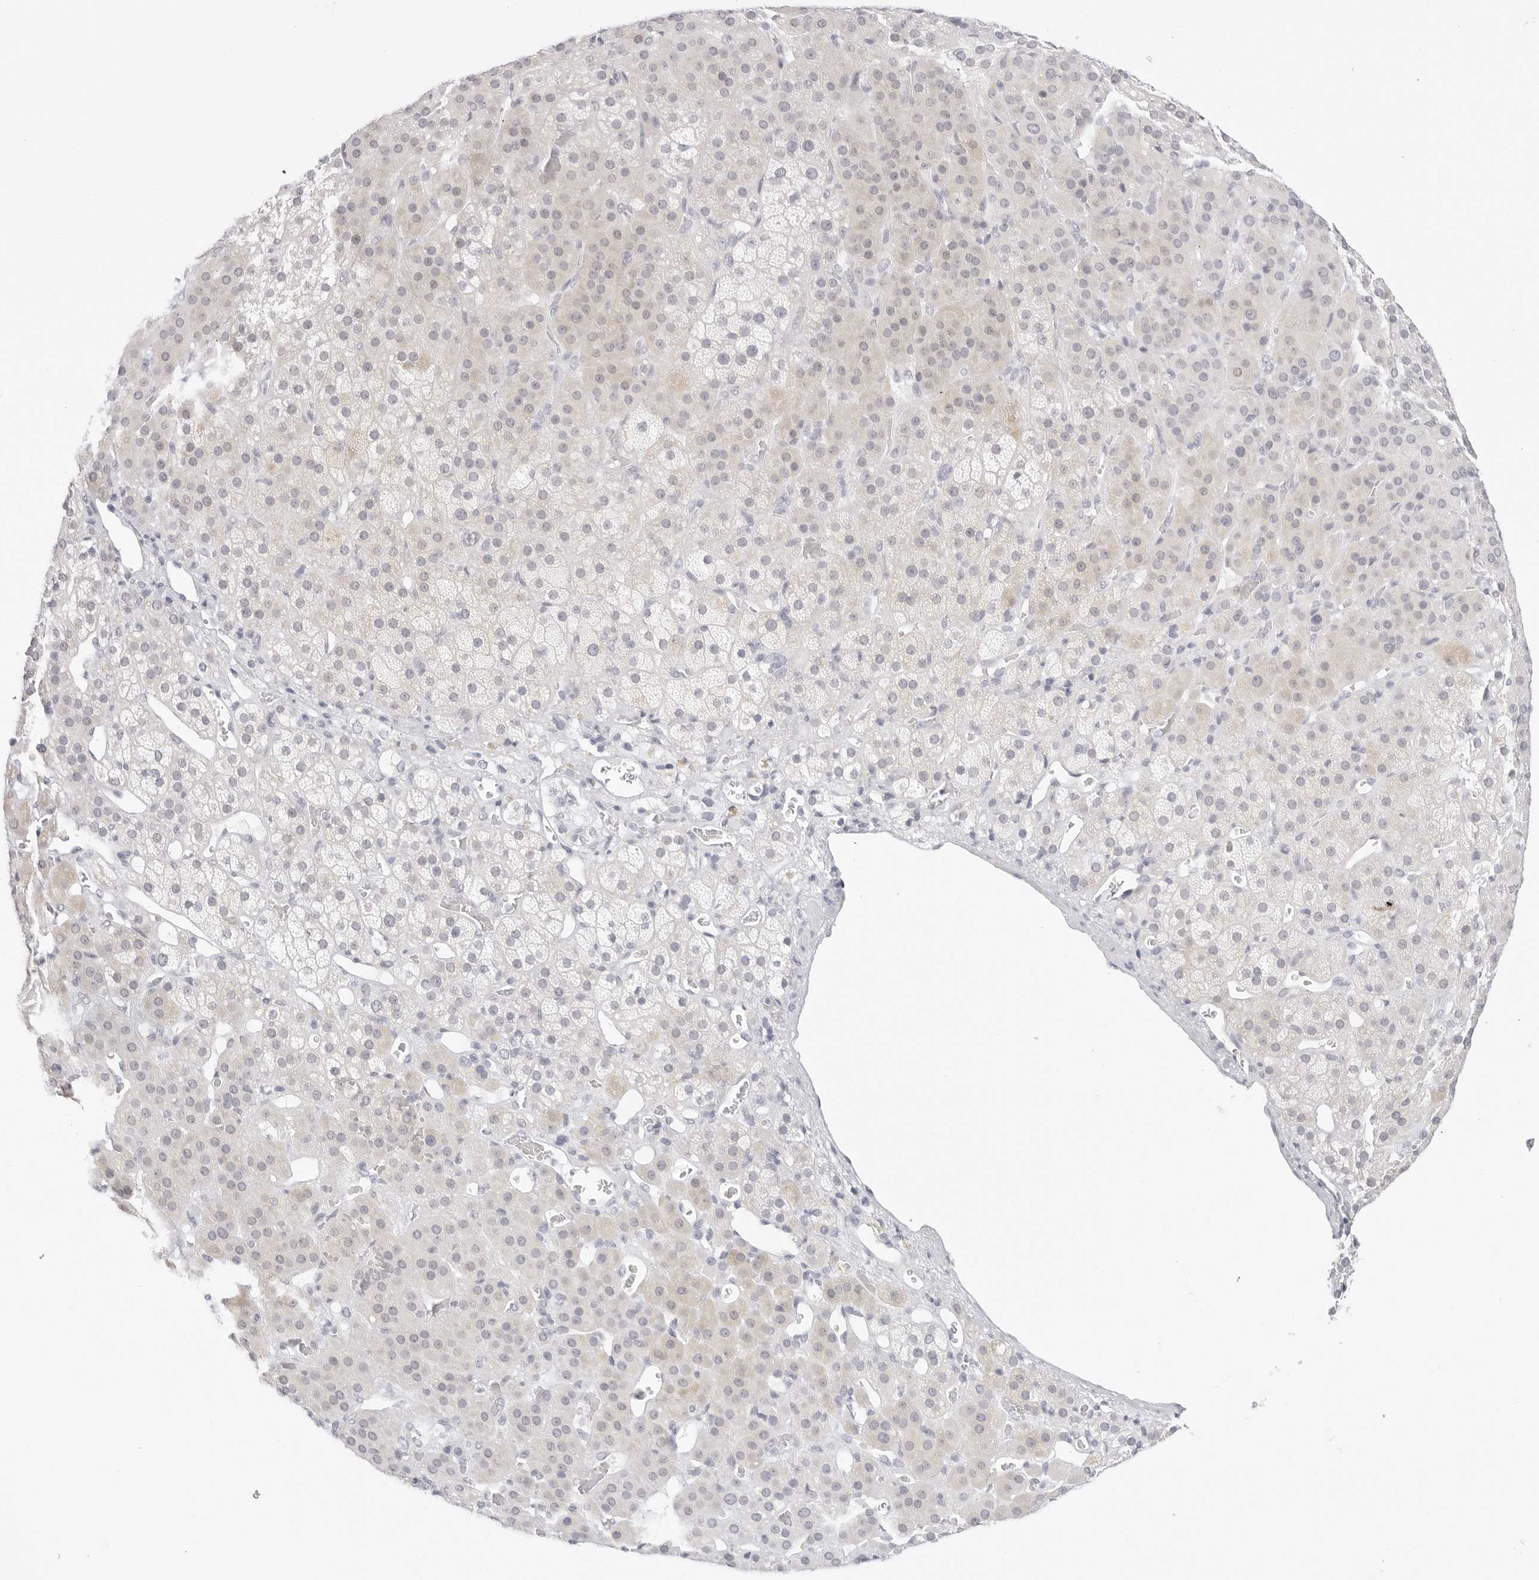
{"staining": {"intensity": "weak", "quantity": "<25%", "location": "cytoplasmic/membranous"}, "tissue": "adrenal gland", "cell_type": "Glandular cells", "image_type": "normal", "snomed": [{"axis": "morphology", "description": "Normal tissue, NOS"}, {"axis": "topography", "description": "Adrenal gland"}], "caption": "This is an immunohistochemistry histopathology image of benign adrenal gland. There is no staining in glandular cells.", "gene": "HMGCS2", "patient": {"sex": "male", "age": 57}}